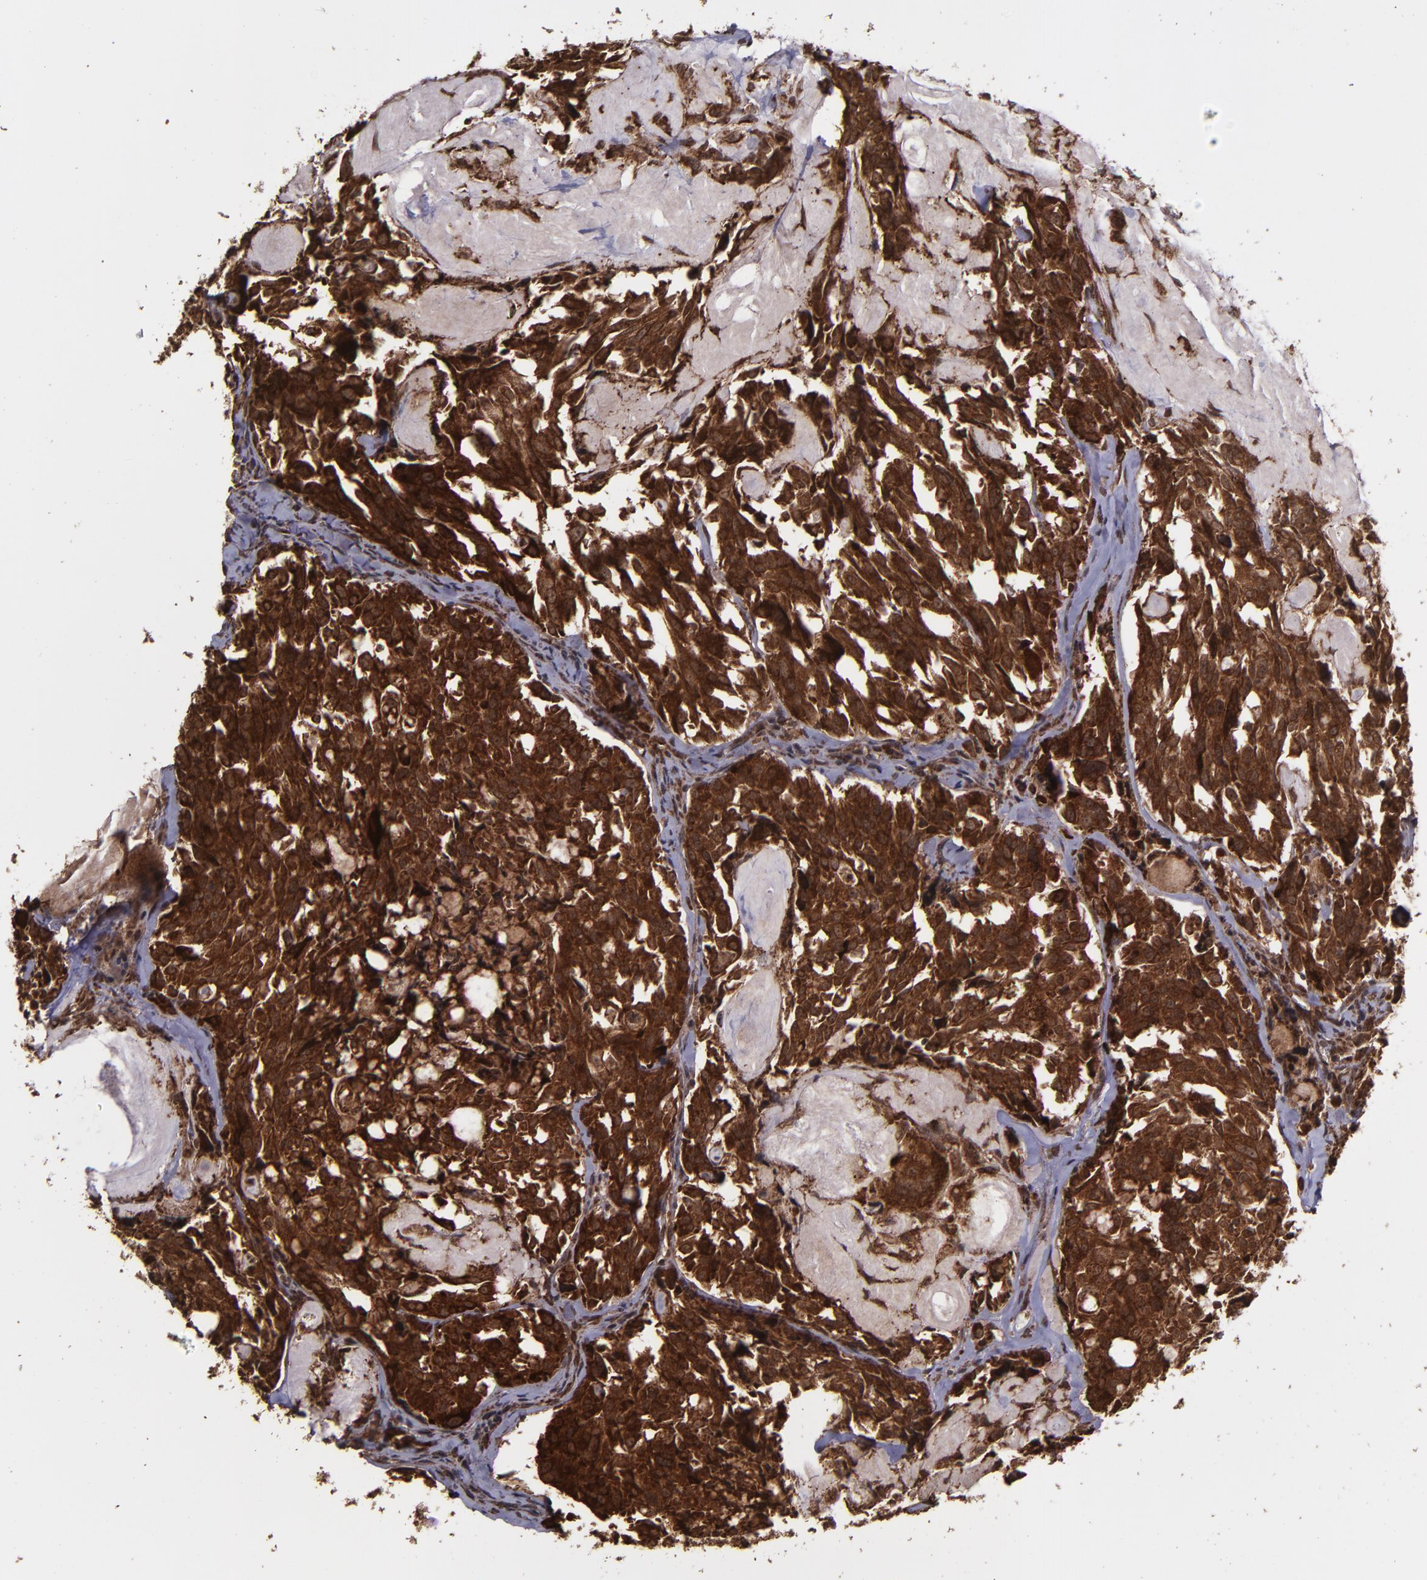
{"staining": {"intensity": "strong", "quantity": ">75%", "location": "cytoplasmic/membranous,nuclear"}, "tissue": "thyroid cancer", "cell_type": "Tumor cells", "image_type": "cancer", "snomed": [{"axis": "morphology", "description": "Carcinoma, NOS"}, {"axis": "morphology", "description": "Carcinoid, malignant, NOS"}, {"axis": "topography", "description": "Thyroid gland"}], "caption": "This is a micrograph of IHC staining of carcinoid (malignant) (thyroid), which shows strong staining in the cytoplasmic/membranous and nuclear of tumor cells.", "gene": "EIF4ENIF1", "patient": {"sex": "male", "age": 33}}